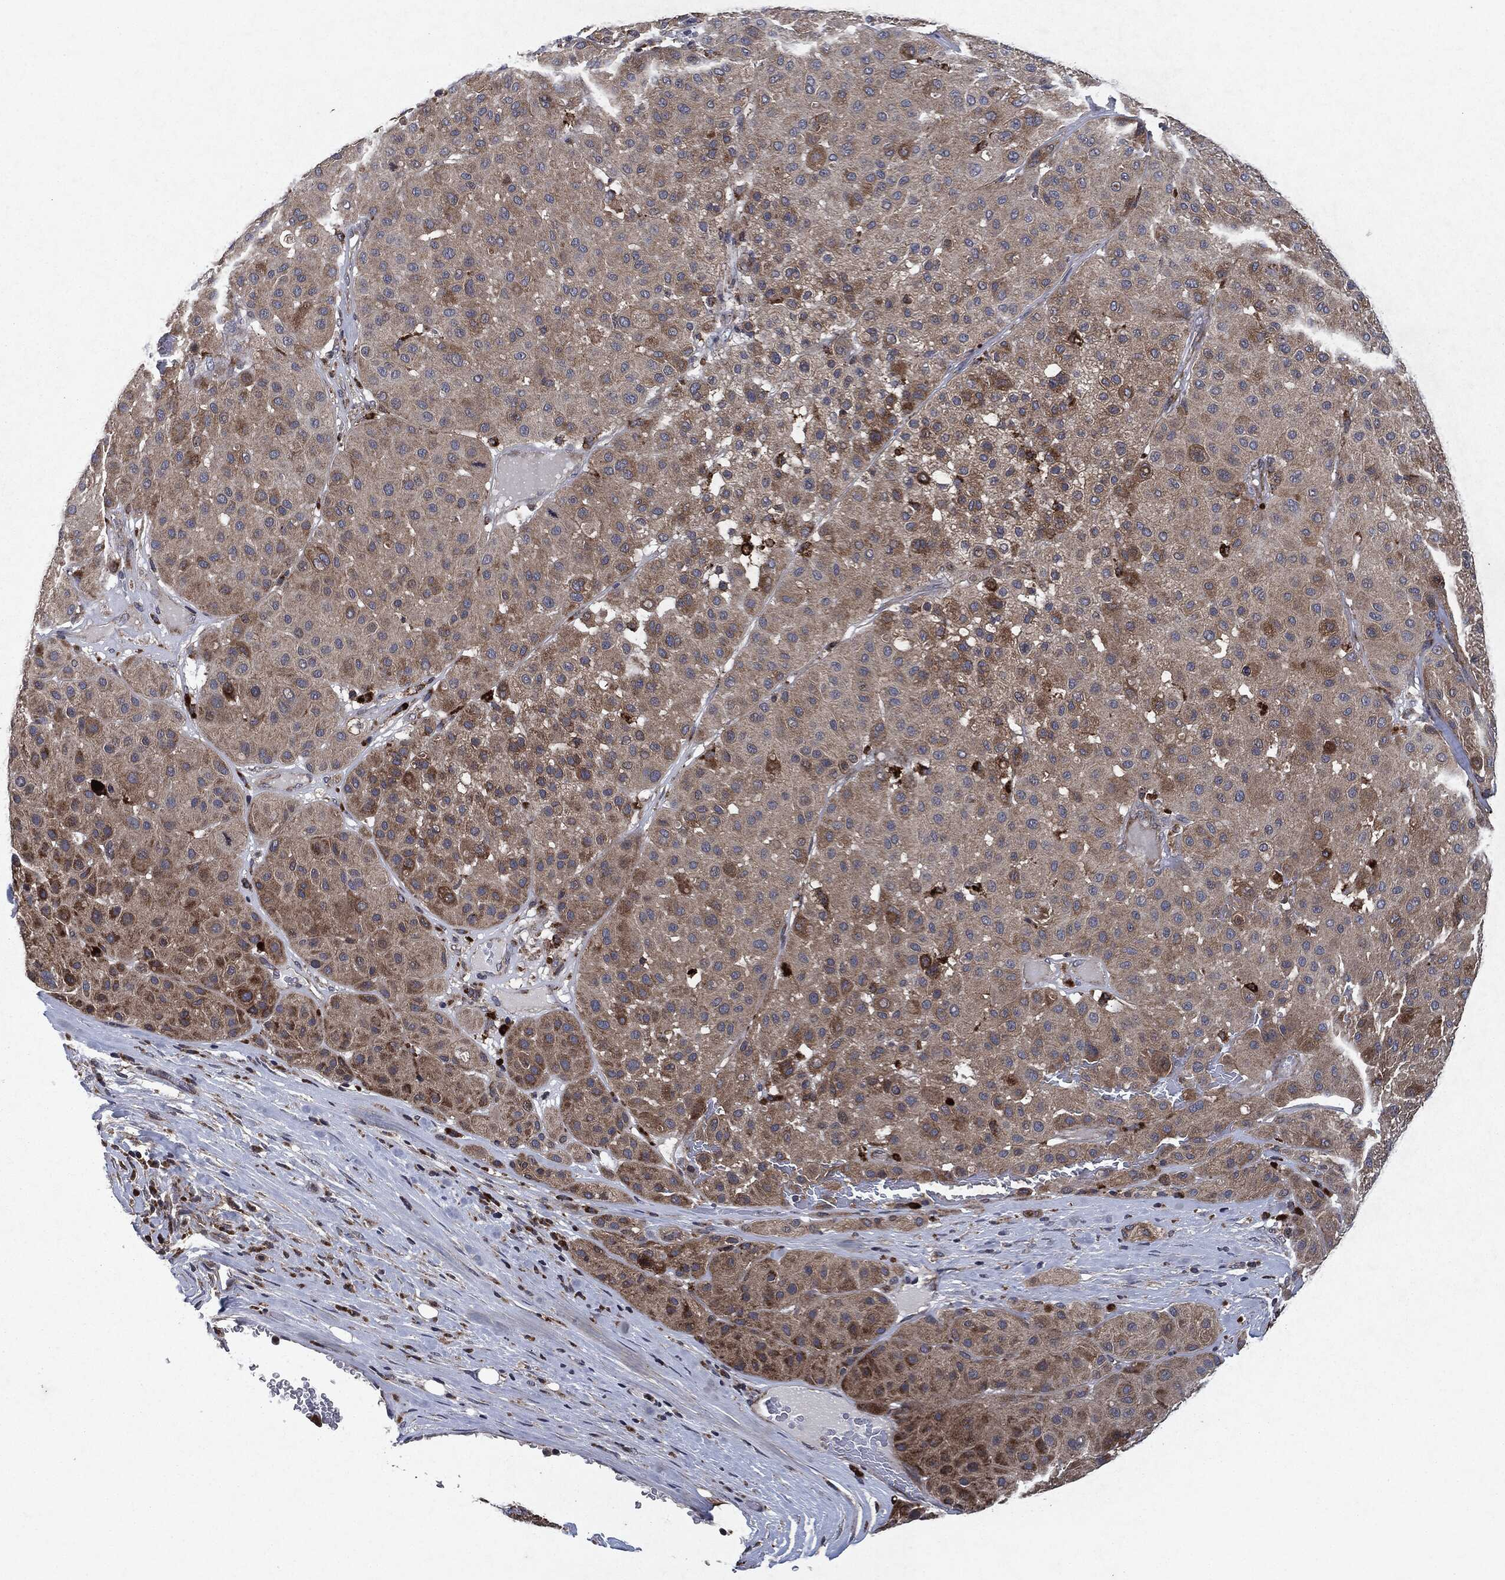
{"staining": {"intensity": "moderate", "quantity": "25%-75%", "location": "cytoplasmic/membranous"}, "tissue": "melanoma", "cell_type": "Tumor cells", "image_type": "cancer", "snomed": [{"axis": "morphology", "description": "Malignant melanoma, Metastatic site"}, {"axis": "topography", "description": "Smooth muscle"}], "caption": "Immunohistochemical staining of human melanoma displays moderate cytoplasmic/membranous protein staining in about 25%-75% of tumor cells.", "gene": "SLC31A2", "patient": {"sex": "male", "age": 41}}